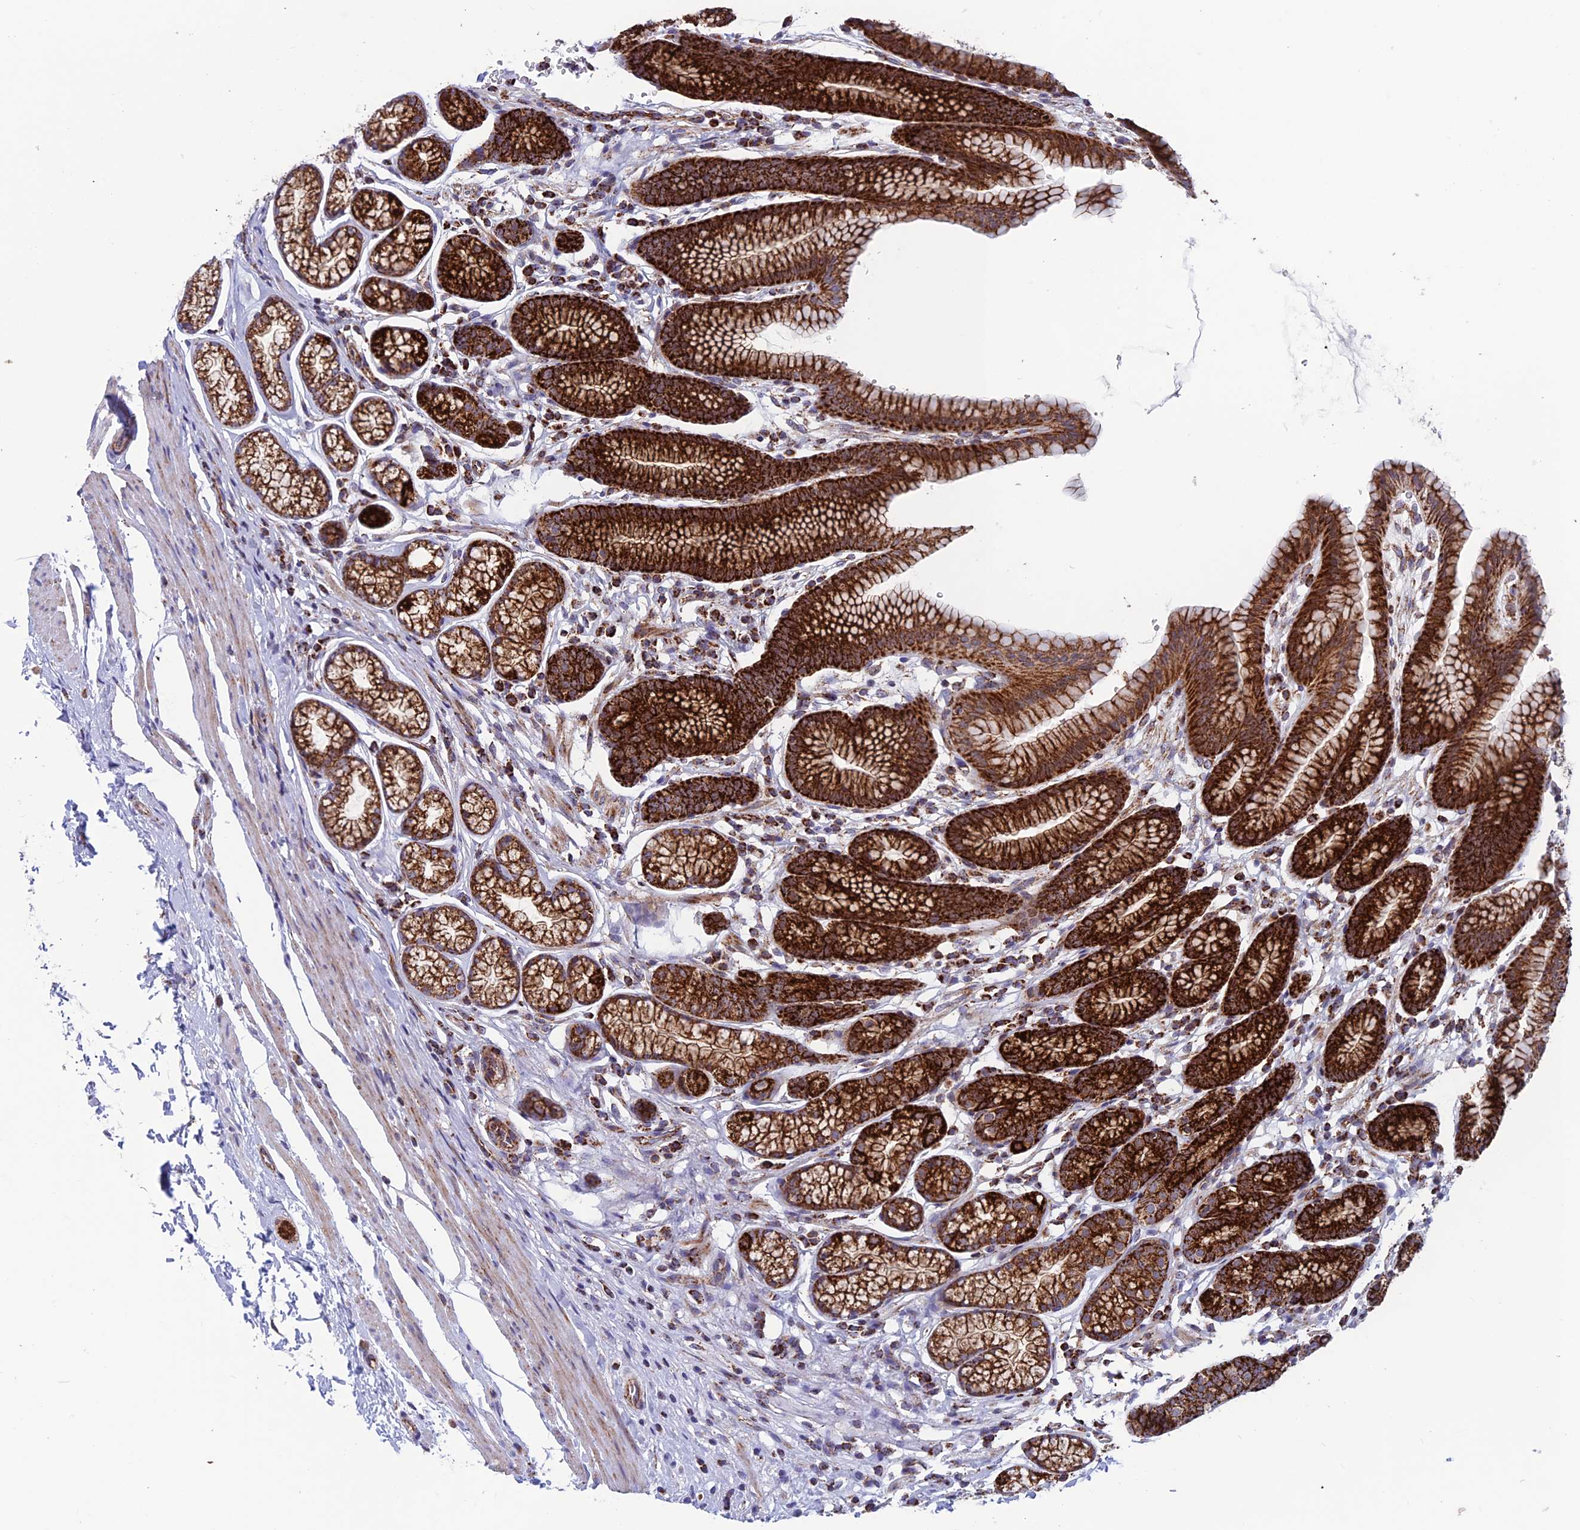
{"staining": {"intensity": "strong", "quantity": ">75%", "location": "cytoplasmic/membranous"}, "tissue": "stomach", "cell_type": "Glandular cells", "image_type": "normal", "snomed": [{"axis": "morphology", "description": "Normal tissue, NOS"}, {"axis": "topography", "description": "Stomach"}], "caption": "This histopathology image exhibits IHC staining of unremarkable stomach, with high strong cytoplasmic/membranous staining in about >75% of glandular cells.", "gene": "MRPS18B", "patient": {"sex": "male", "age": 42}}